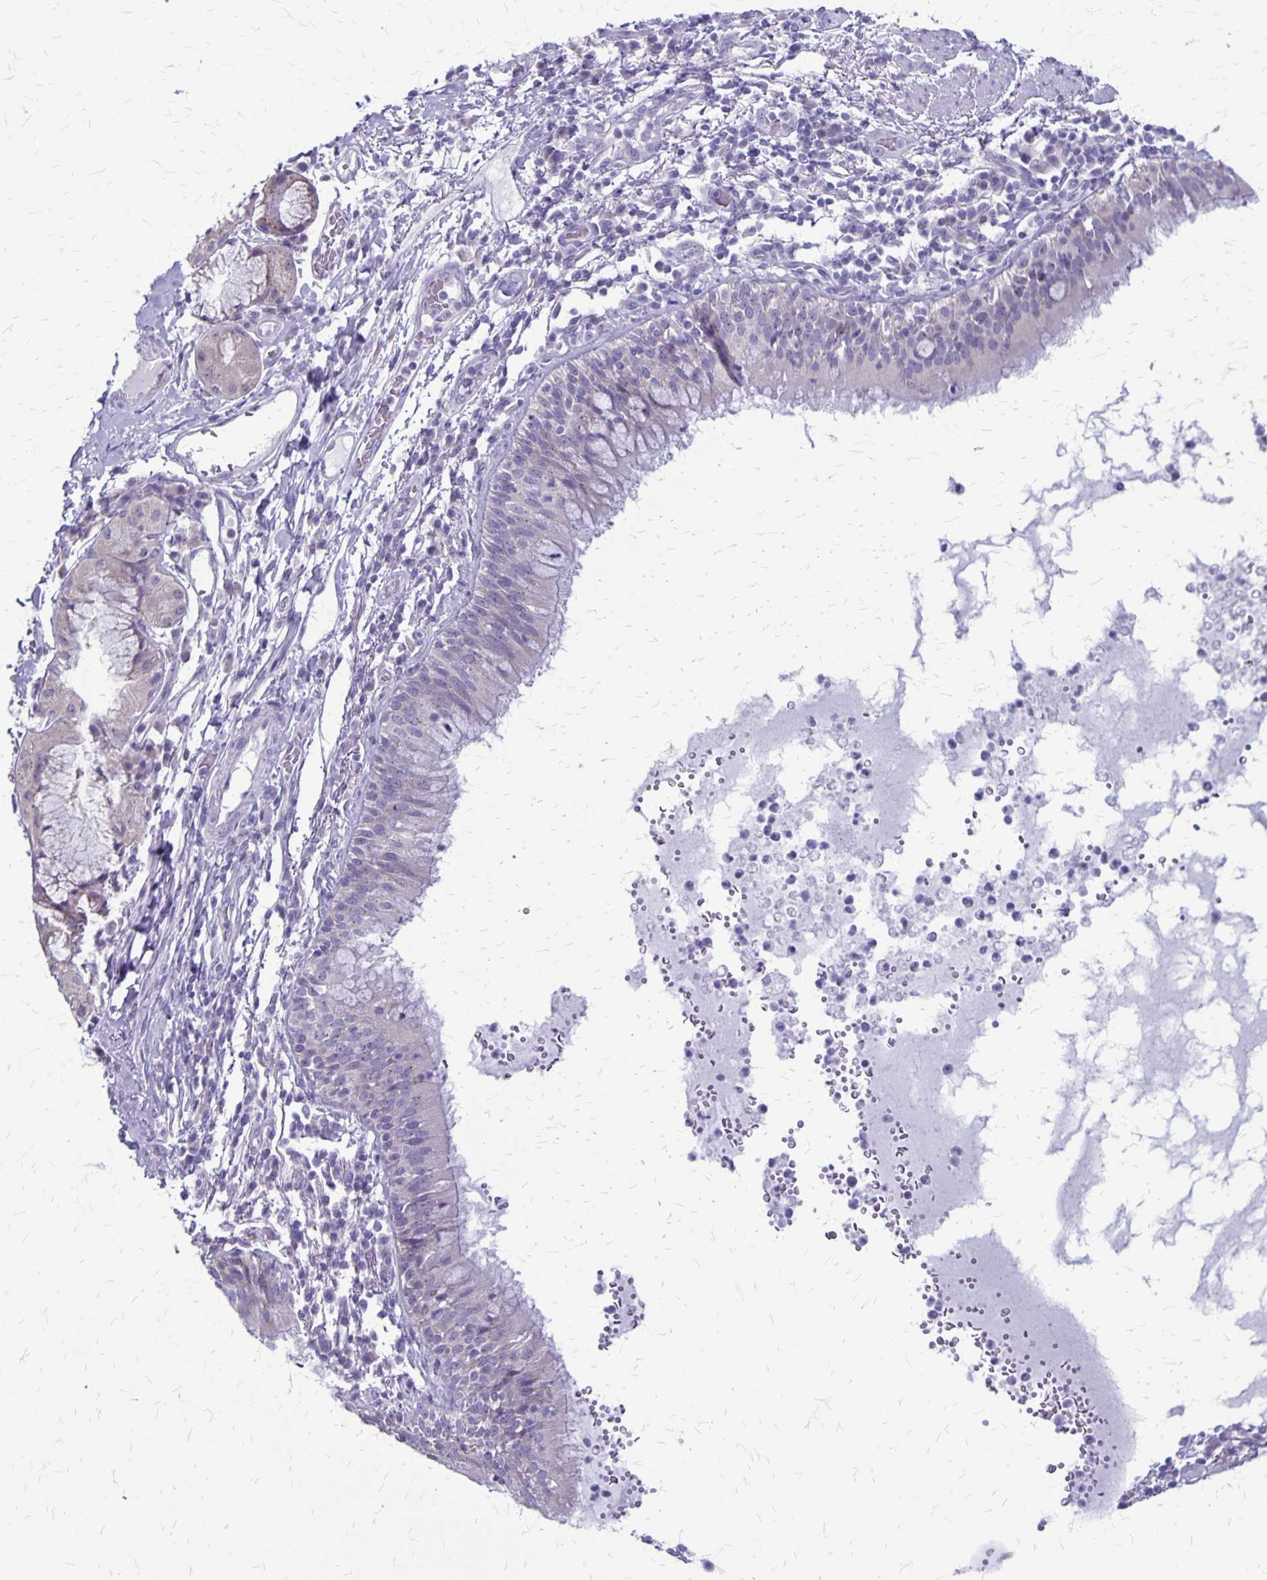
{"staining": {"intensity": "negative", "quantity": "none", "location": "none"}, "tissue": "bronchus", "cell_type": "Respiratory epithelial cells", "image_type": "normal", "snomed": [{"axis": "morphology", "description": "Normal tissue, NOS"}, {"axis": "topography", "description": "Cartilage tissue"}, {"axis": "topography", "description": "Bronchus"}], "caption": "Immunohistochemistry of normal bronchus shows no positivity in respiratory epithelial cells.", "gene": "PLXNB3", "patient": {"sex": "male", "age": 56}}